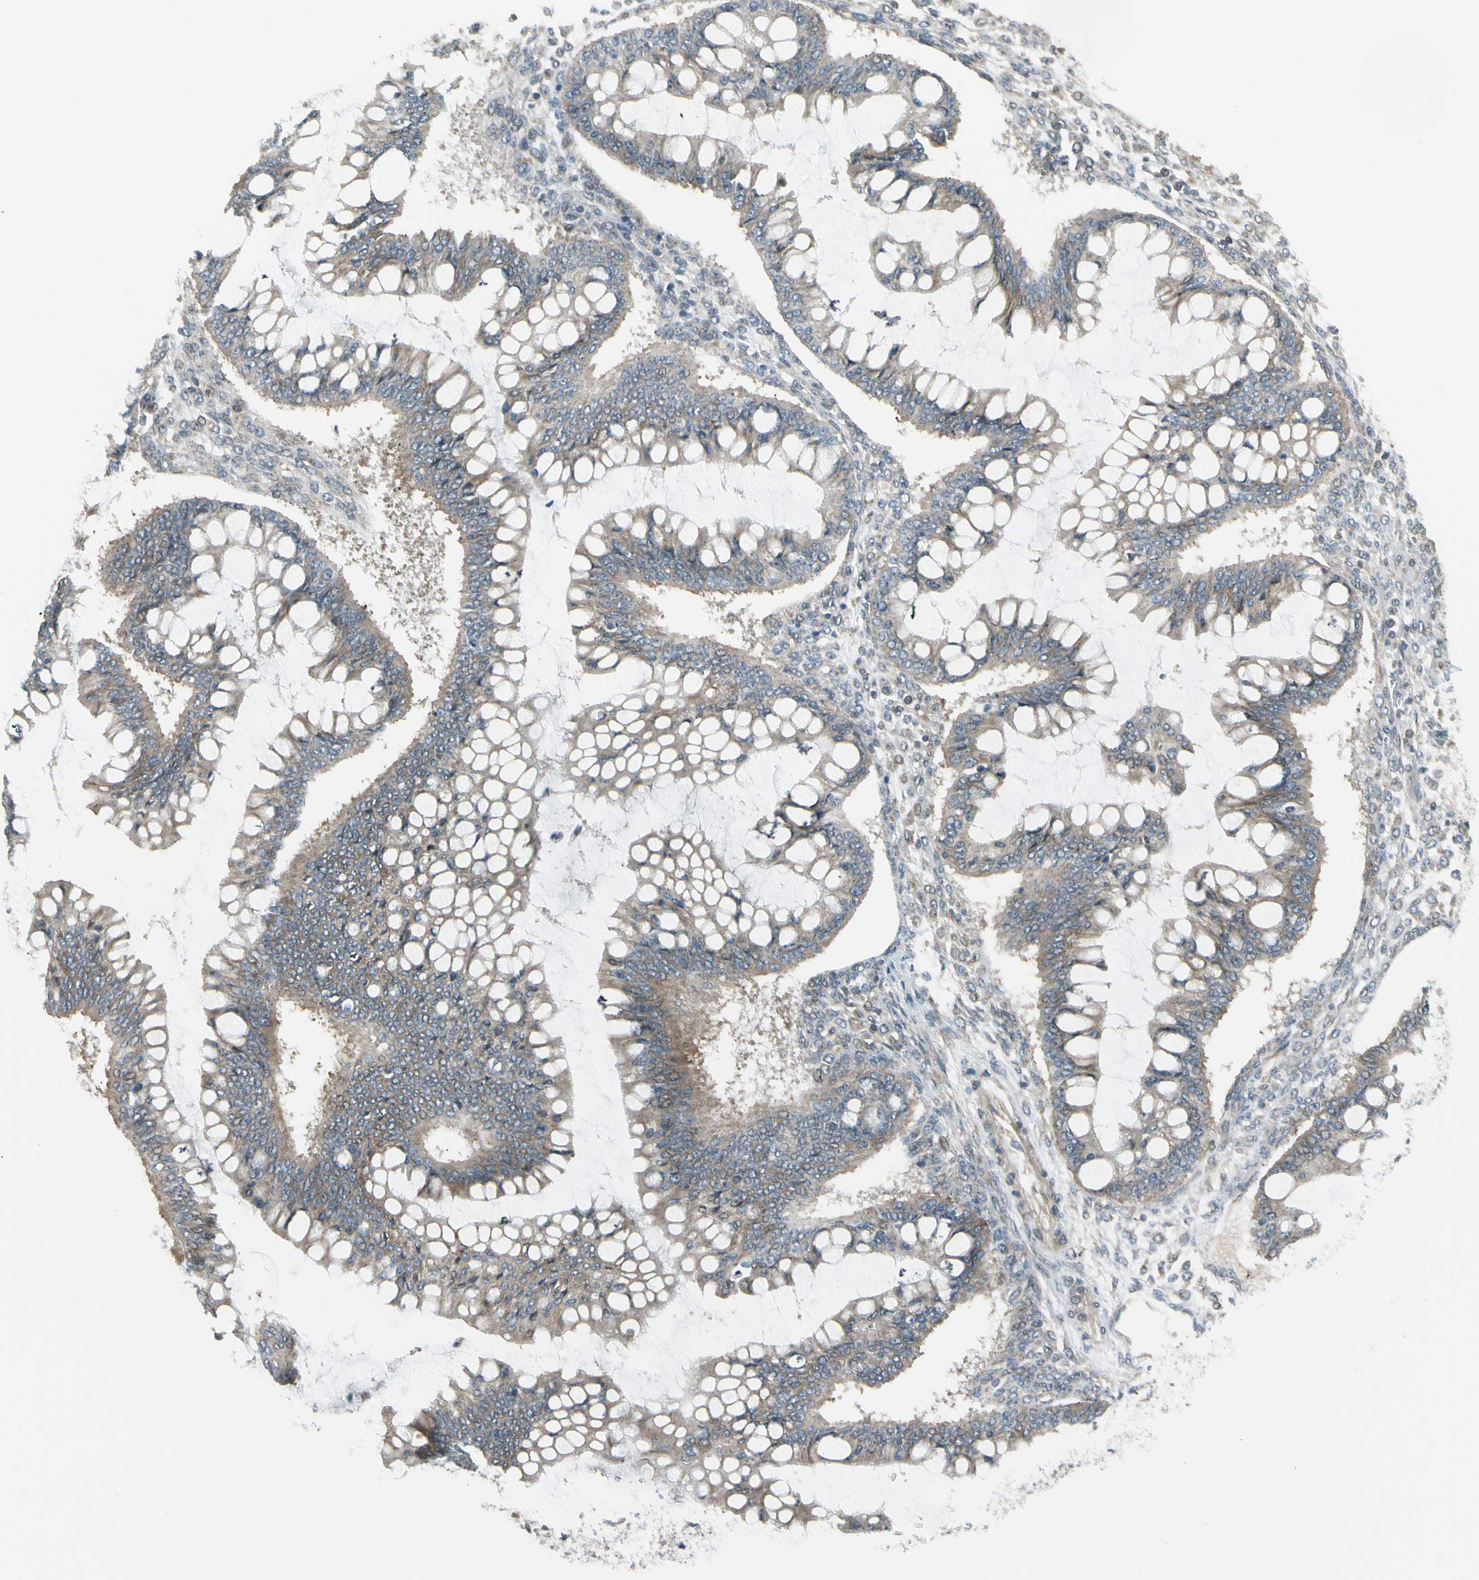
{"staining": {"intensity": "weak", "quantity": ">75%", "location": "cytoplasmic/membranous"}, "tissue": "ovarian cancer", "cell_type": "Tumor cells", "image_type": "cancer", "snomed": [{"axis": "morphology", "description": "Cystadenocarcinoma, mucinous, NOS"}, {"axis": "topography", "description": "Ovary"}], "caption": "Ovarian mucinous cystadenocarcinoma stained with DAB IHC demonstrates low levels of weak cytoplasmic/membranous positivity in approximately >75% of tumor cells. (DAB IHC with brightfield microscopy, high magnification).", "gene": "TRIO", "patient": {"sex": "female", "age": 73}}